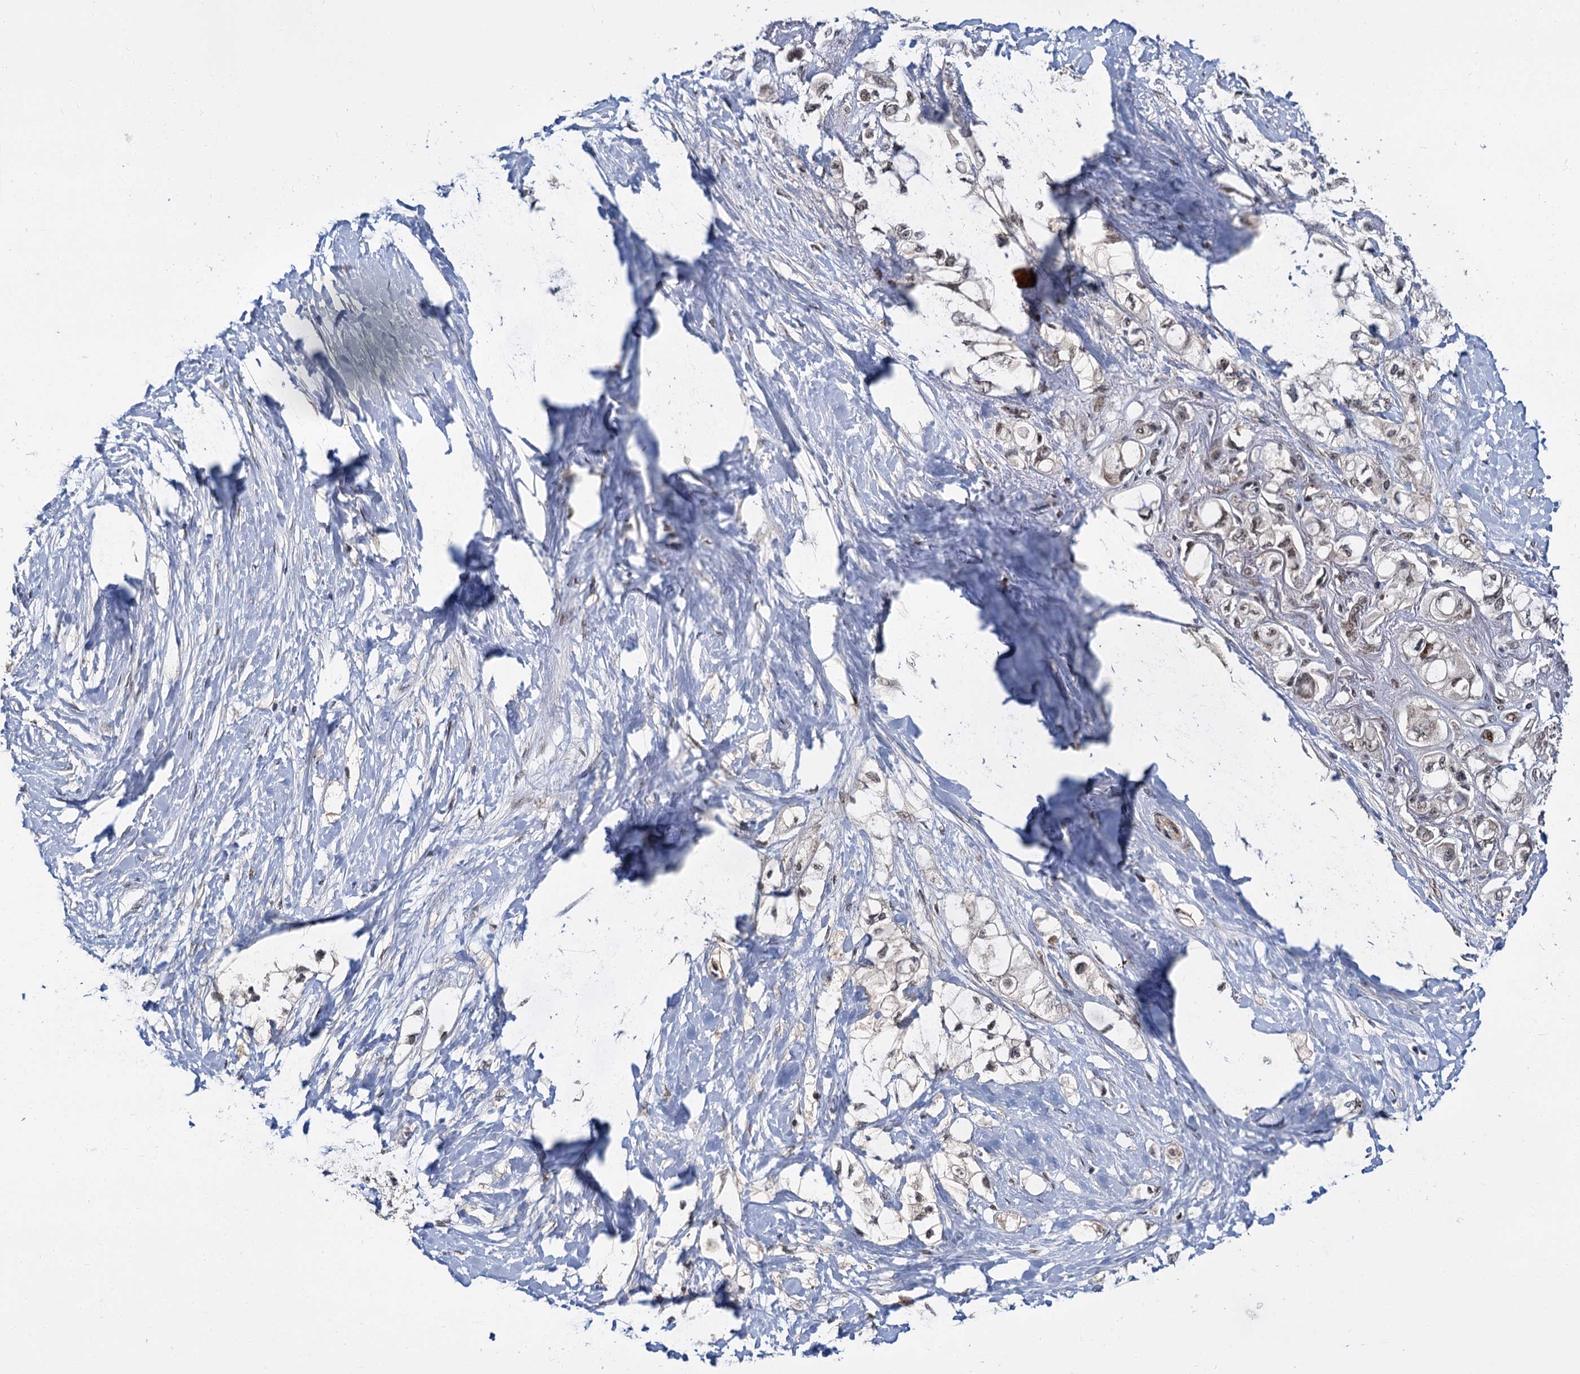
{"staining": {"intensity": "weak", "quantity": ">75%", "location": "nuclear"}, "tissue": "pancreatic cancer", "cell_type": "Tumor cells", "image_type": "cancer", "snomed": [{"axis": "morphology", "description": "Adenocarcinoma, NOS"}, {"axis": "topography", "description": "Pancreas"}], "caption": "Protein staining reveals weak nuclear expression in about >75% of tumor cells in pancreatic adenocarcinoma.", "gene": "MBD6", "patient": {"sex": "male", "age": 70}}